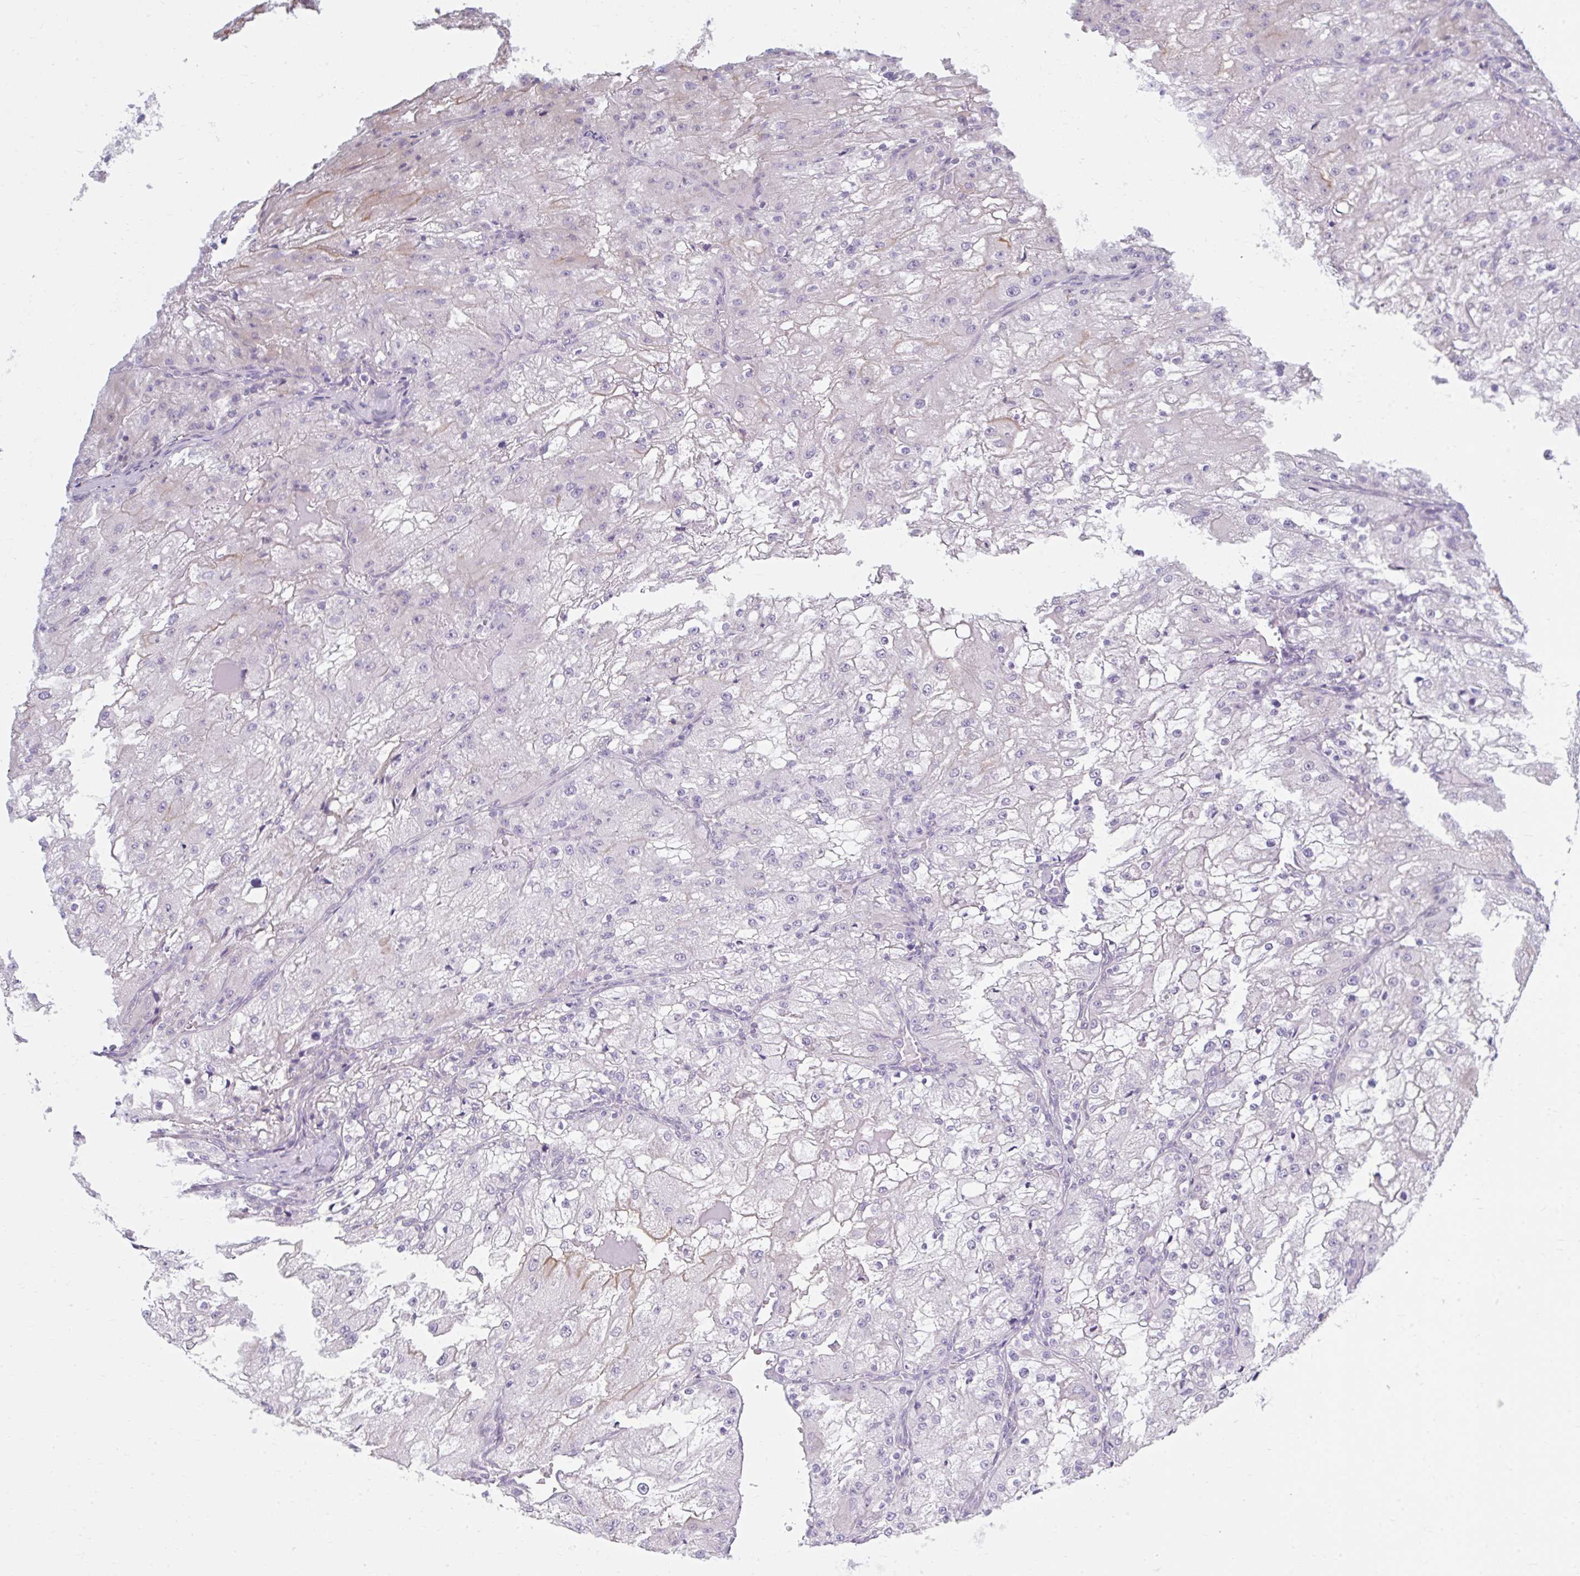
{"staining": {"intensity": "negative", "quantity": "none", "location": "none"}, "tissue": "renal cancer", "cell_type": "Tumor cells", "image_type": "cancer", "snomed": [{"axis": "morphology", "description": "Adenocarcinoma, NOS"}, {"axis": "topography", "description": "Kidney"}], "caption": "This photomicrograph is of renal cancer stained with IHC to label a protein in brown with the nuclei are counter-stained blue. There is no expression in tumor cells. Nuclei are stained in blue.", "gene": "FAM153A", "patient": {"sex": "female", "age": 74}}